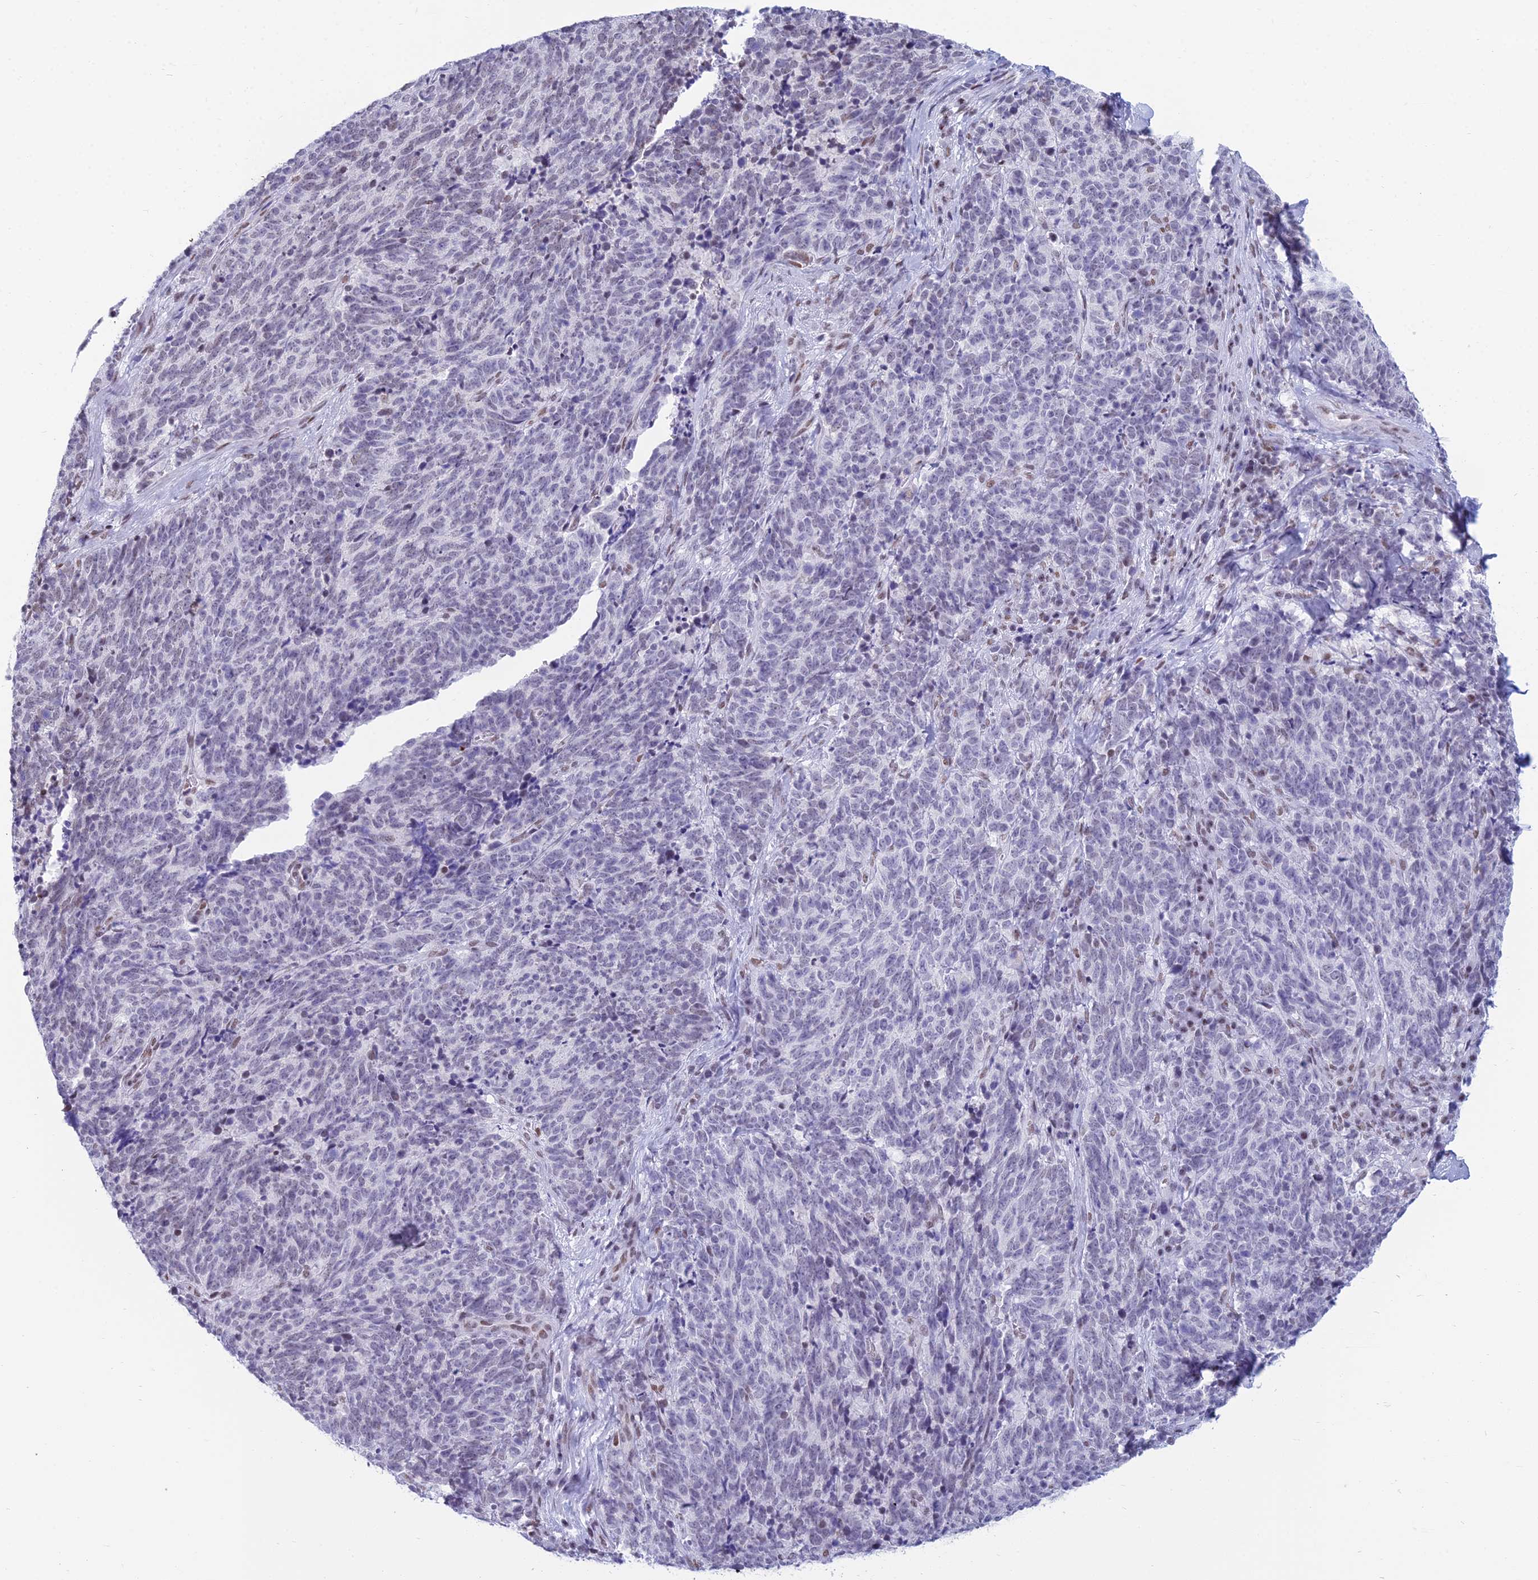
{"staining": {"intensity": "negative", "quantity": "none", "location": "none"}, "tissue": "cervical cancer", "cell_type": "Tumor cells", "image_type": "cancer", "snomed": [{"axis": "morphology", "description": "Squamous cell carcinoma, NOS"}, {"axis": "topography", "description": "Cervix"}], "caption": "Photomicrograph shows no significant protein expression in tumor cells of cervical cancer.", "gene": "CDC26", "patient": {"sex": "female", "age": 29}}